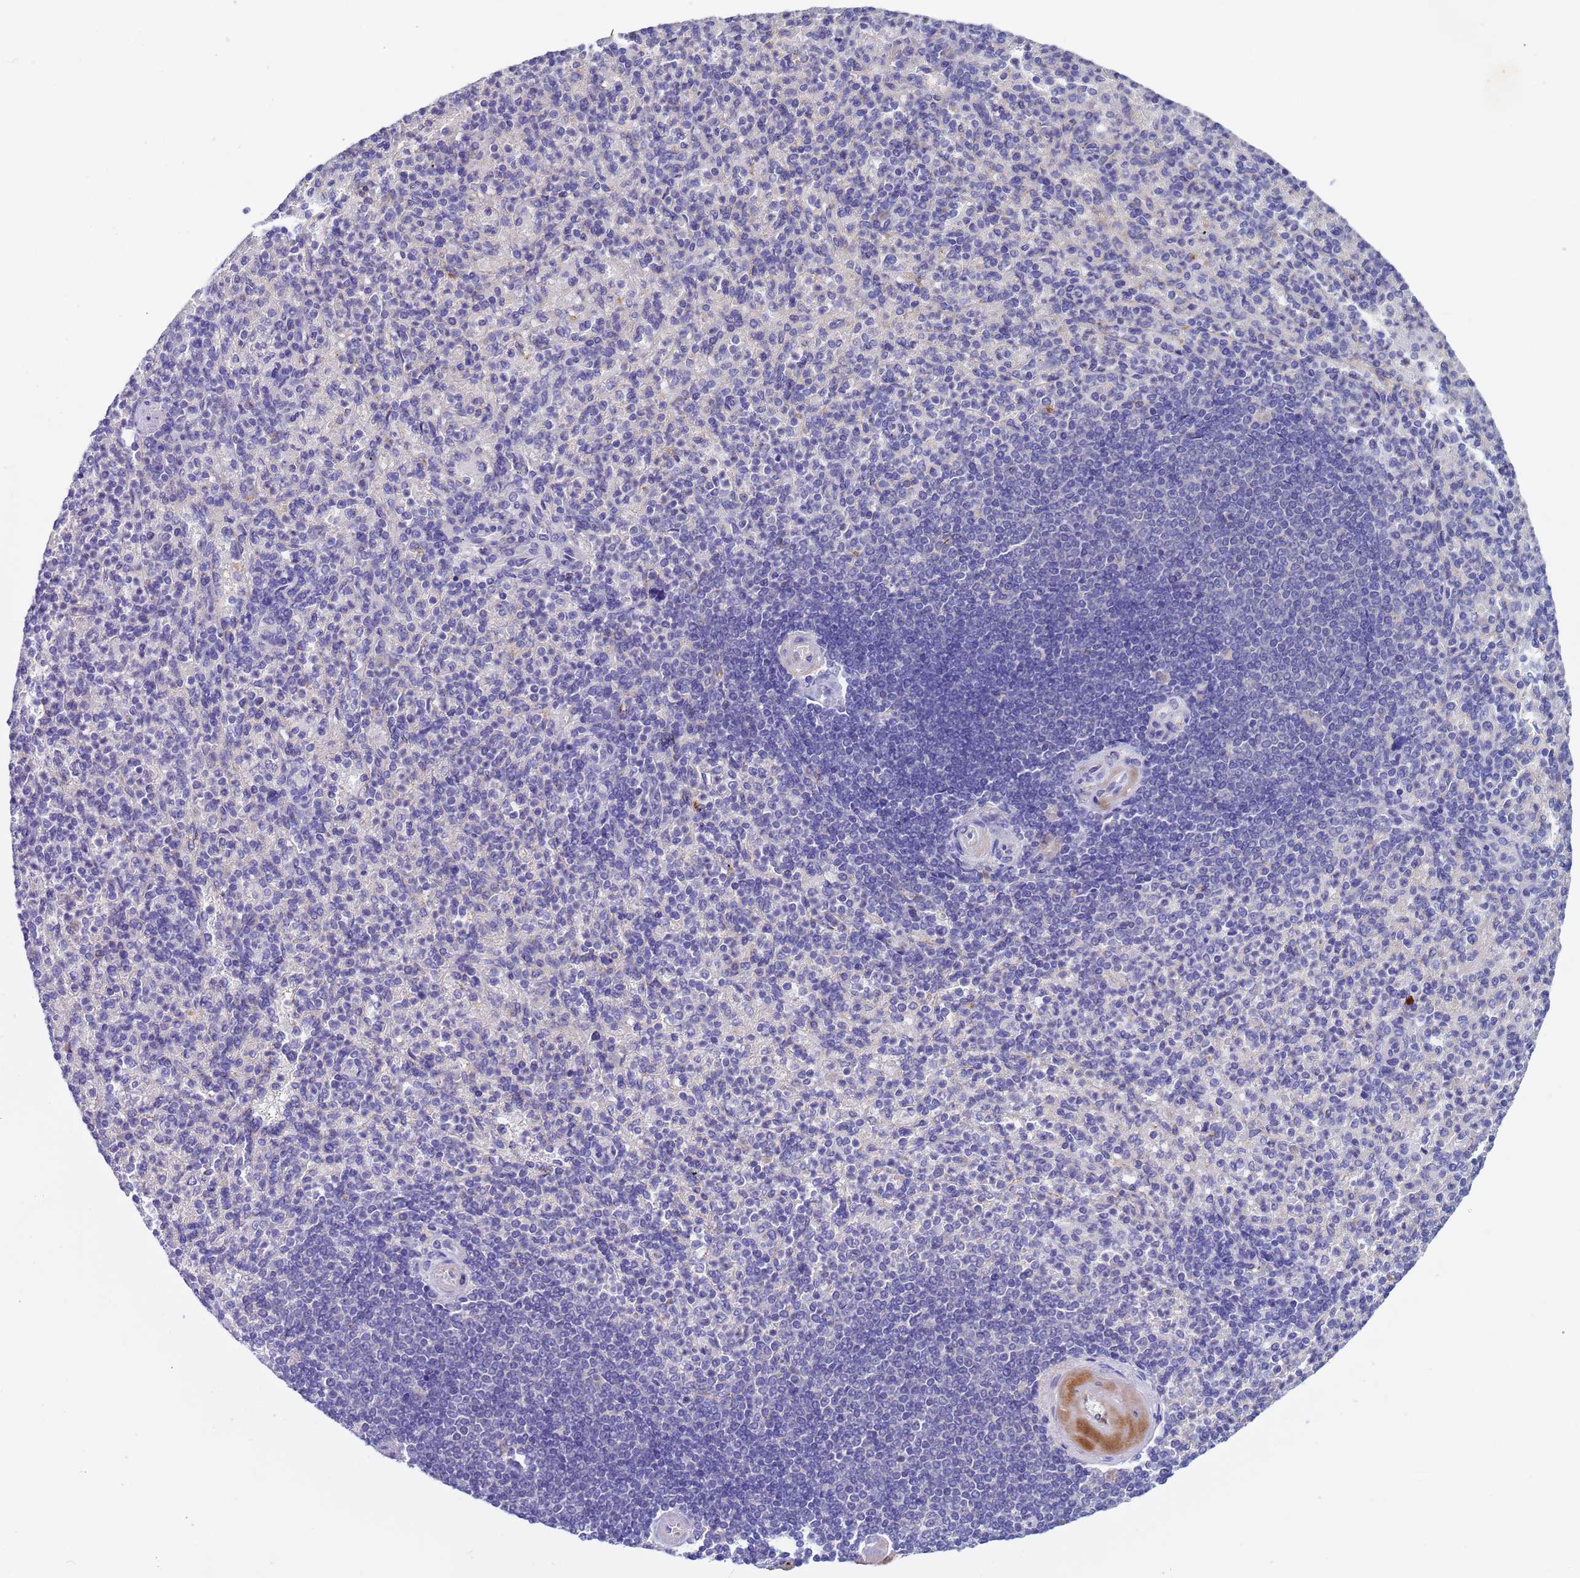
{"staining": {"intensity": "negative", "quantity": "none", "location": "none"}, "tissue": "spleen", "cell_type": "Cells in red pulp", "image_type": "normal", "snomed": [{"axis": "morphology", "description": "Normal tissue, NOS"}, {"axis": "topography", "description": "Spleen"}], "caption": "Normal spleen was stained to show a protein in brown. There is no significant expression in cells in red pulp. (Immunohistochemistry, brightfield microscopy, high magnification).", "gene": "ZNF248", "patient": {"sex": "female", "age": 74}}